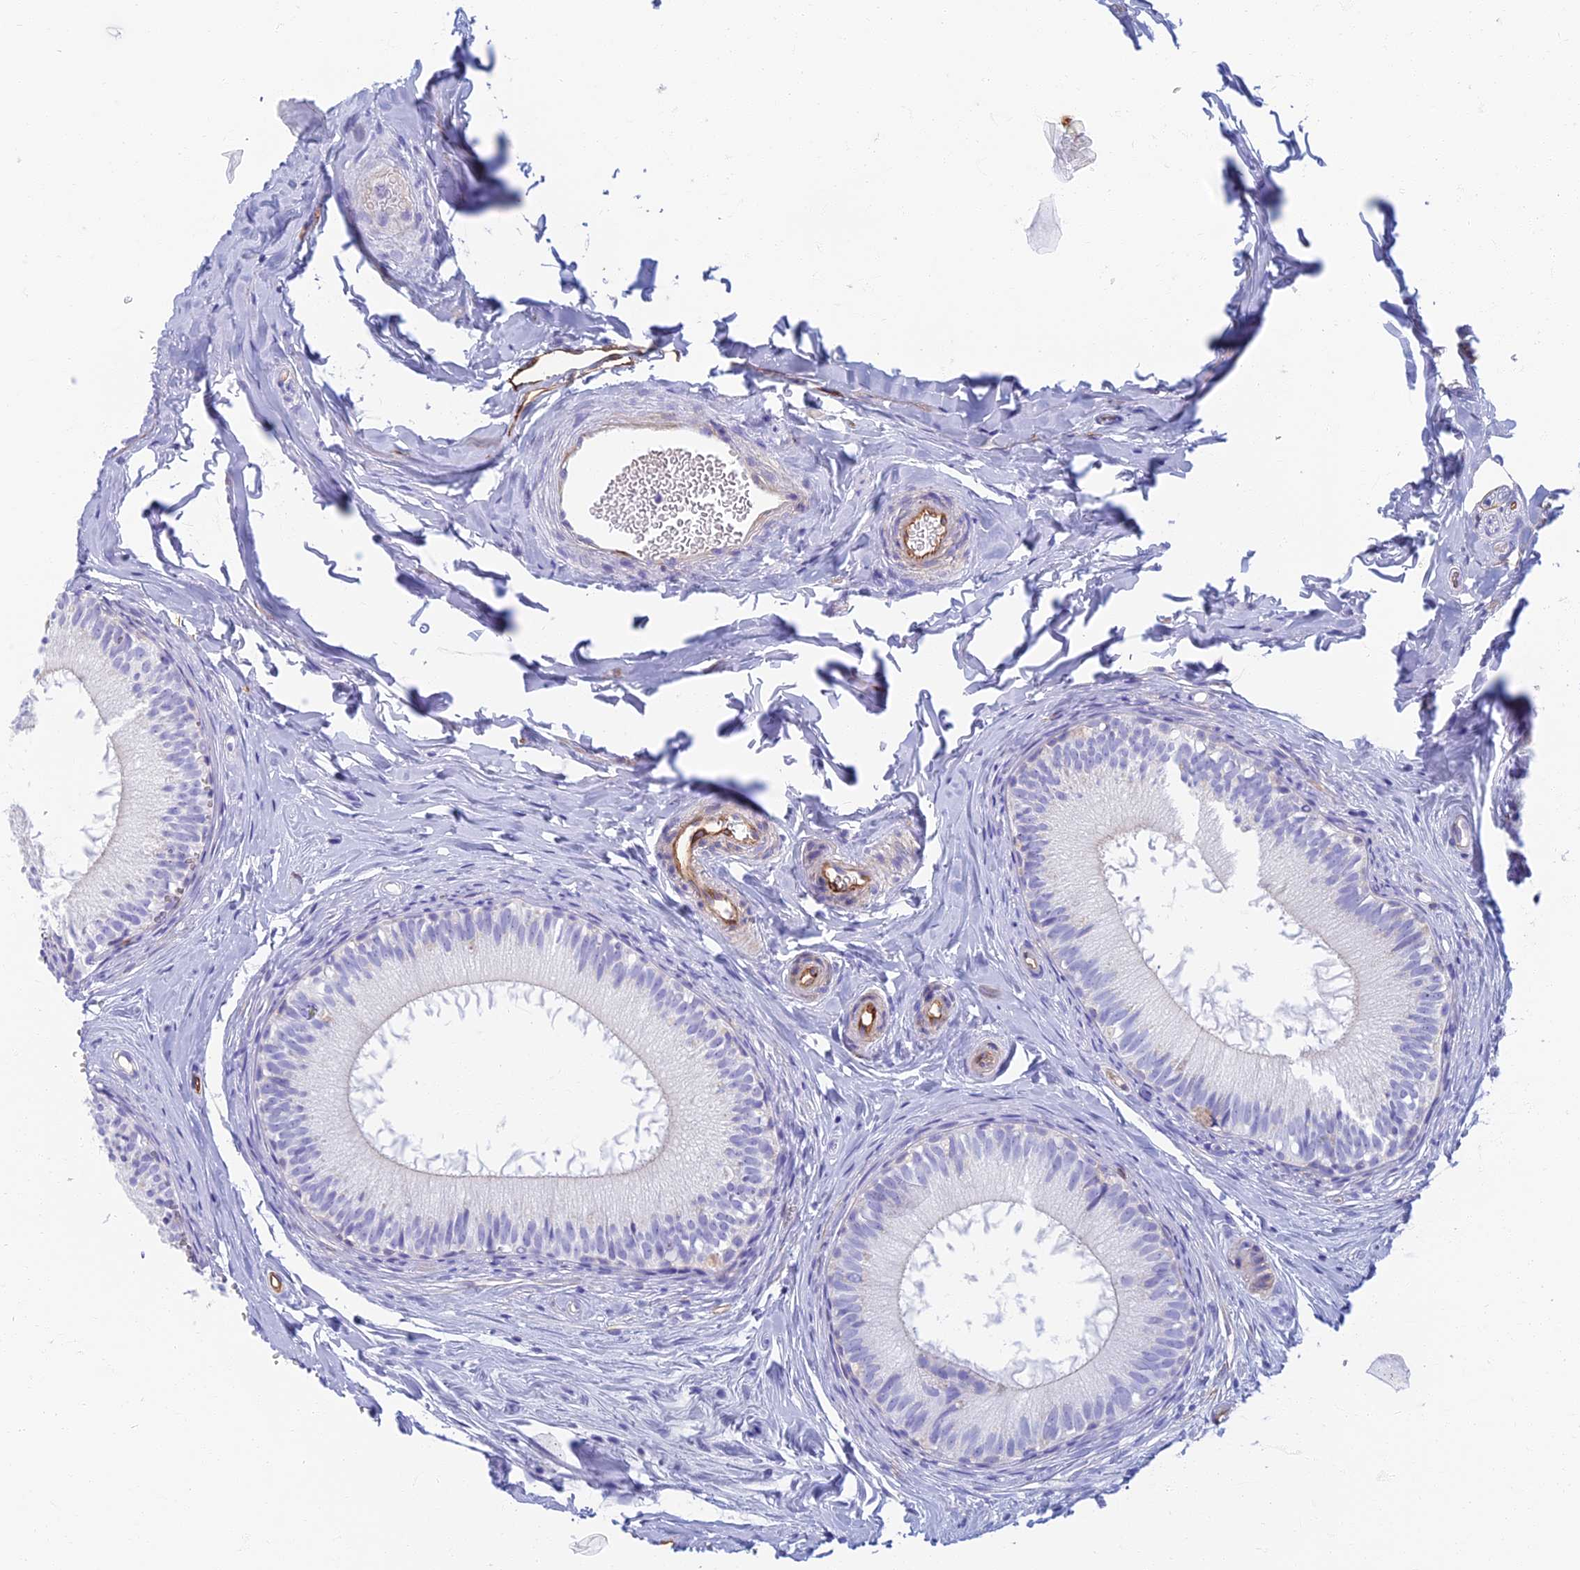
{"staining": {"intensity": "negative", "quantity": "none", "location": "none"}, "tissue": "epididymis", "cell_type": "Glandular cells", "image_type": "normal", "snomed": [{"axis": "morphology", "description": "Normal tissue, NOS"}, {"axis": "topography", "description": "Epididymis"}], "caption": "IHC of benign human epididymis displays no staining in glandular cells.", "gene": "ETFRF1", "patient": {"sex": "male", "age": 34}}